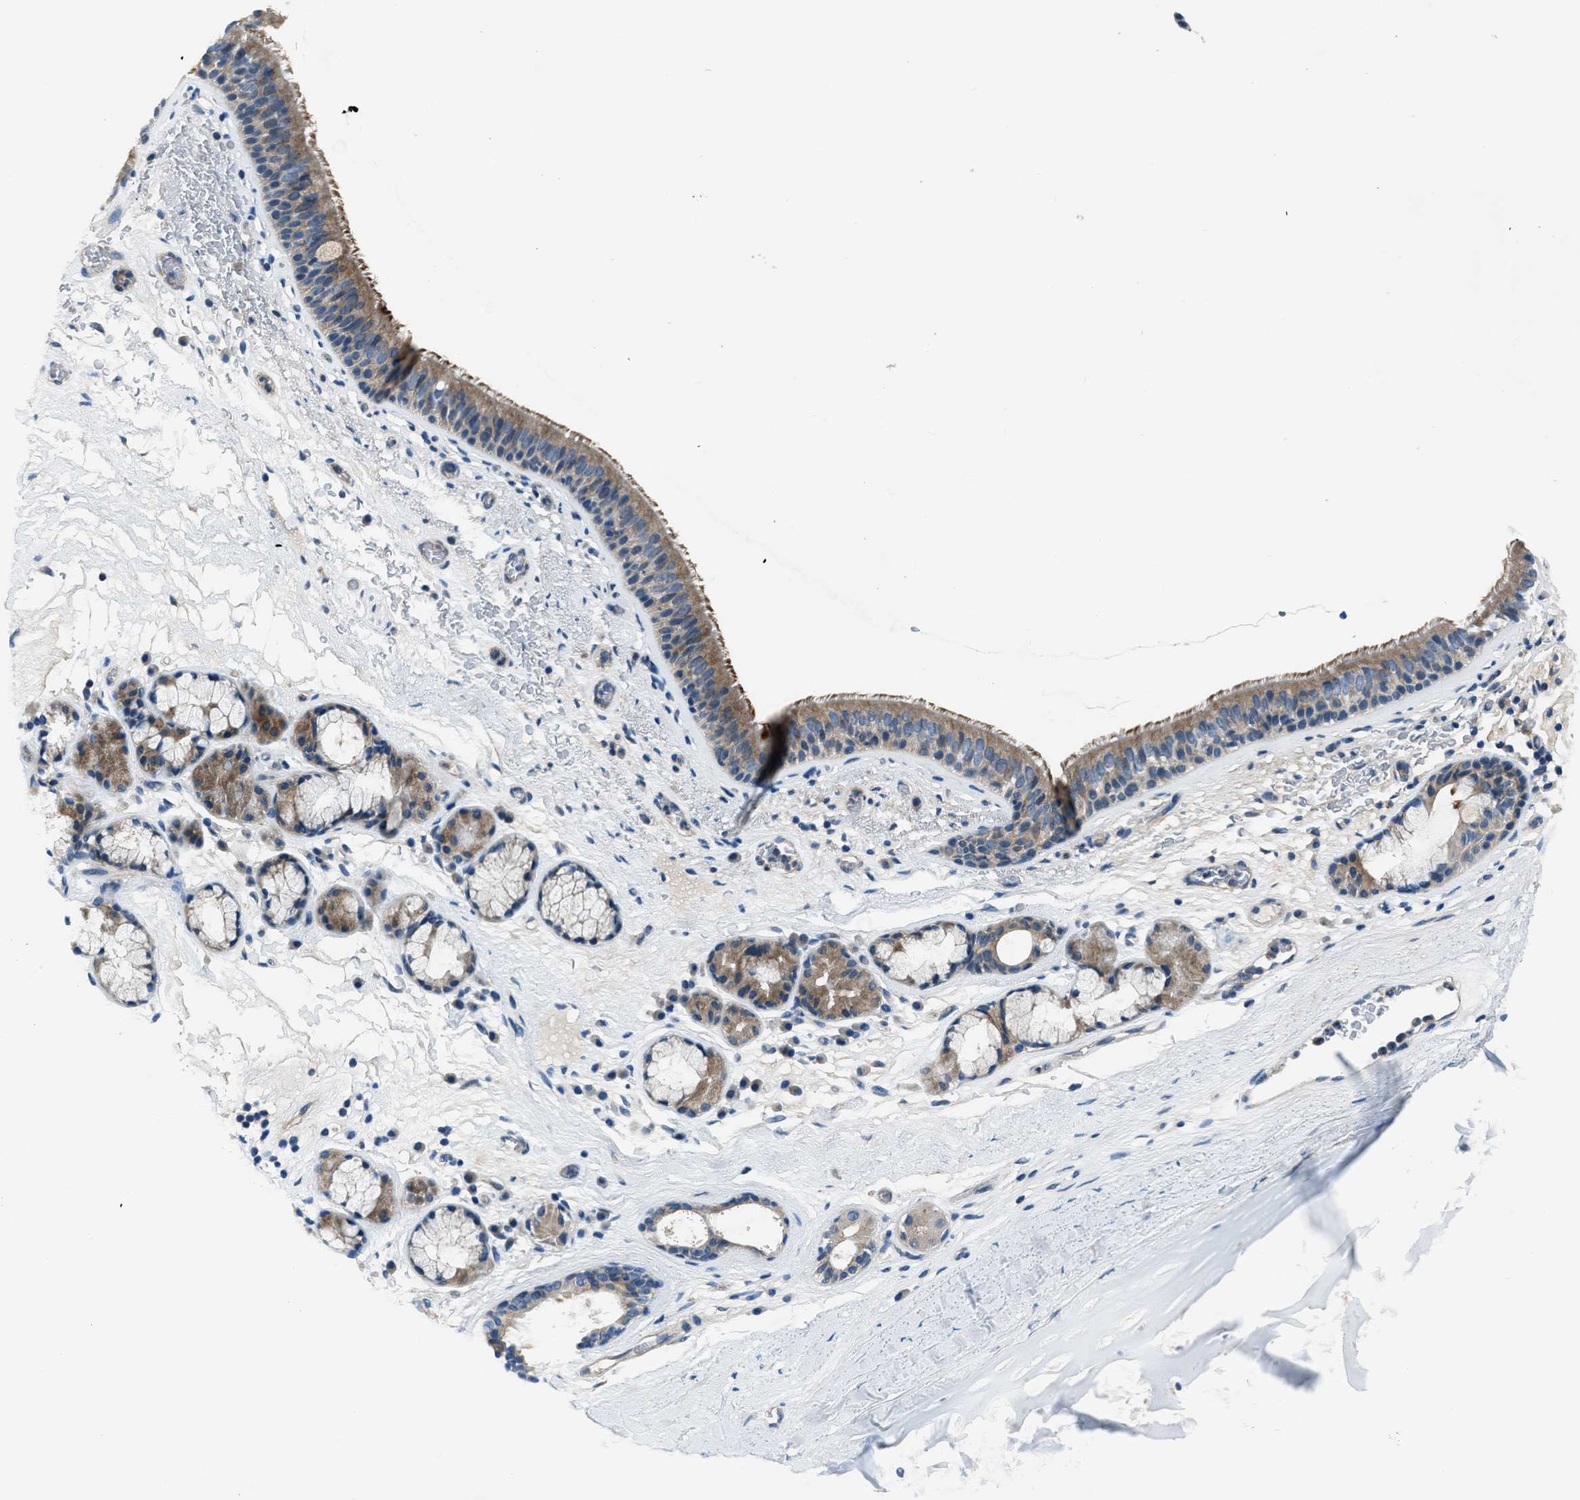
{"staining": {"intensity": "strong", "quantity": ">75%", "location": "cytoplasmic/membranous"}, "tissue": "bronchus", "cell_type": "Respiratory epithelial cells", "image_type": "normal", "snomed": [{"axis": "morphology", "description": "Normal tissue, NOS"}, {"axis": "topography", "description": "Cartilage tissue"}], "caption": "A high amount of strong cytoplasmic/membranous expression is seen in about >75% of respiratory epithelial cells in benign bronchus. (DAB IHC, brown staining for protein, blue staining for nuclei).", "gene": "SLC38A6", "patient": {"sex": "female", "age": 63}}